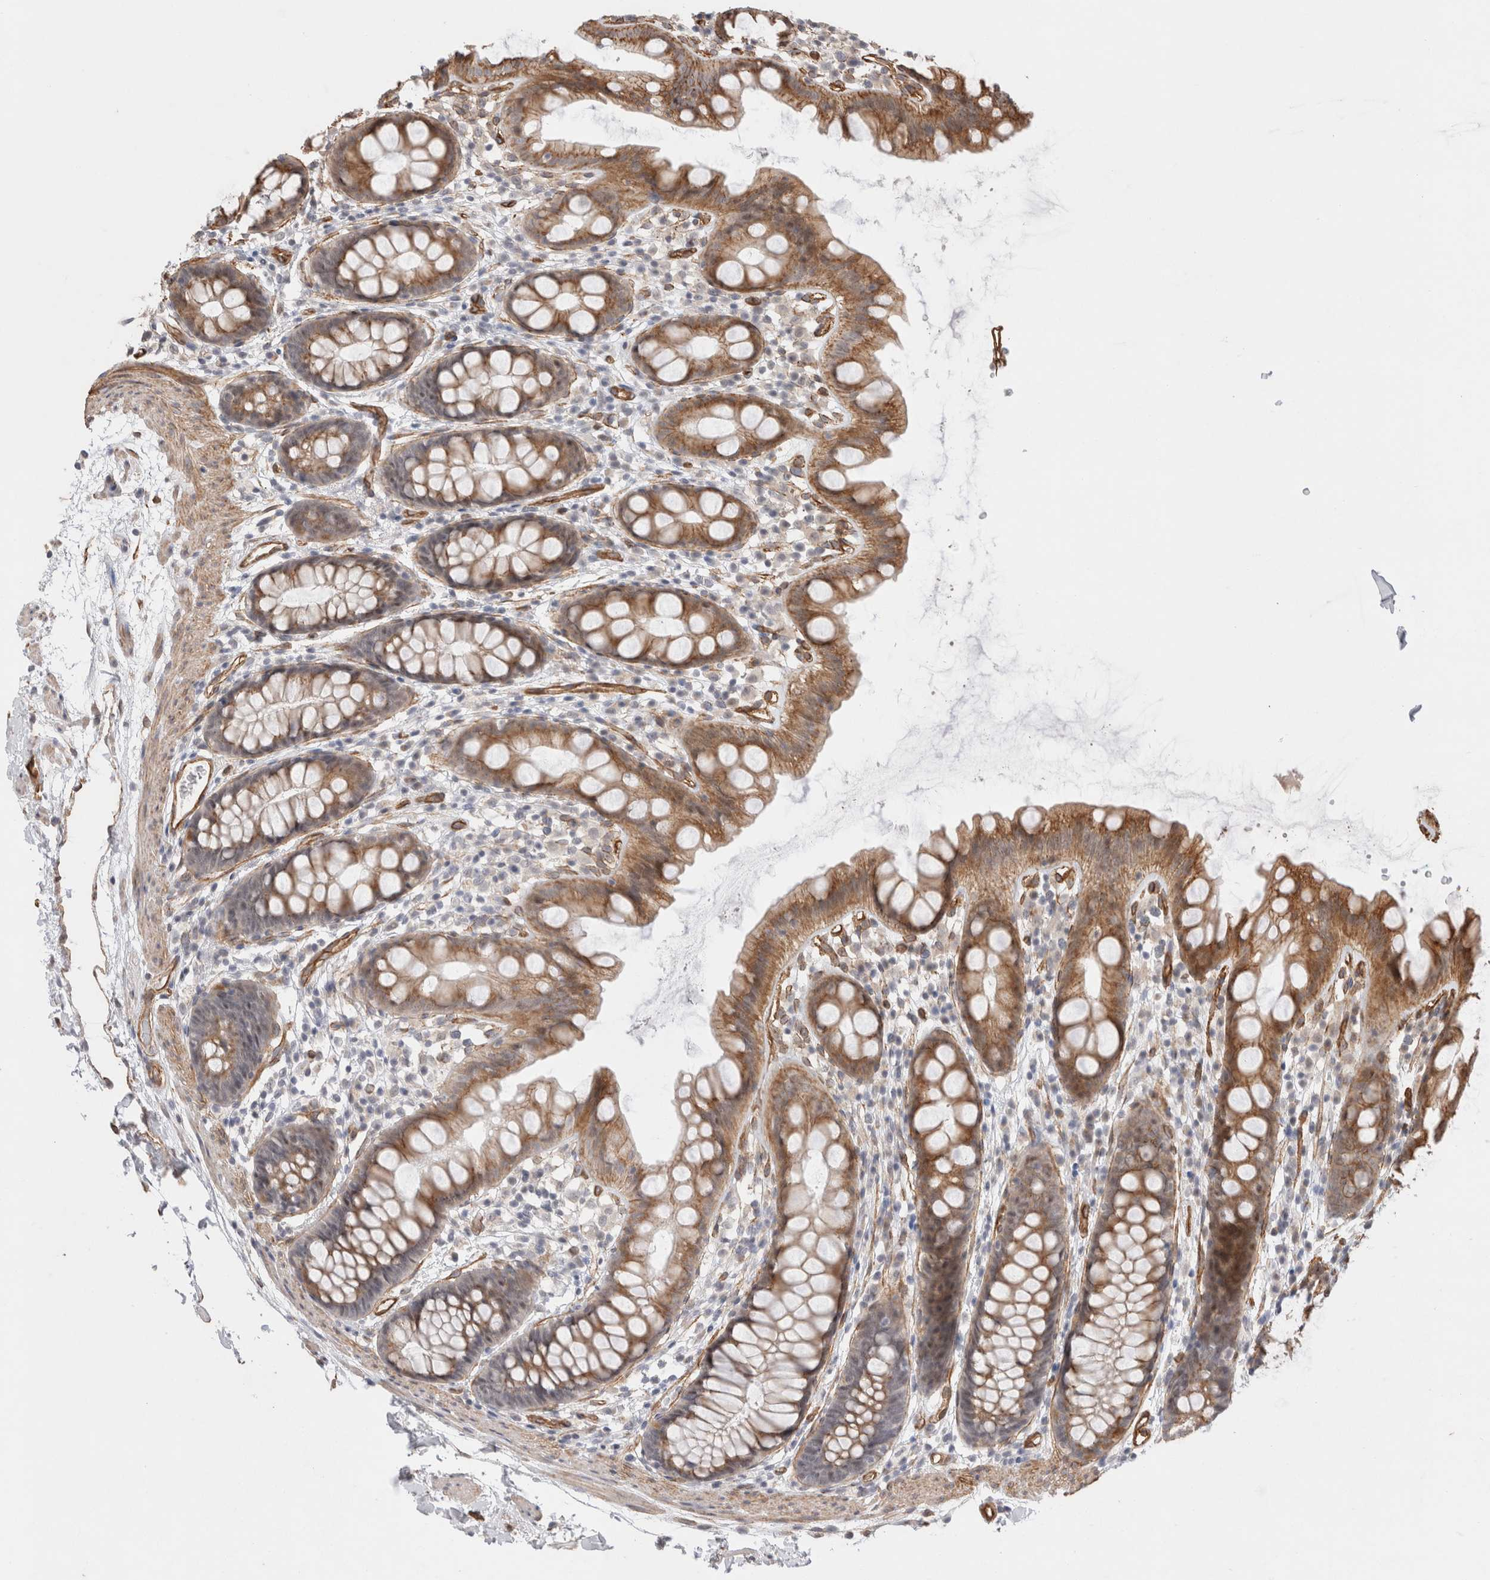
{"staining": {"intensity": "moderate", "quantity": ">75%", "location": "cytoplasmic/membranous"}, "tissue": "rectum", "cell_type": "Glandular cells", "image_type": "normal", "snomed": [{"axis": "morphology", "description": "Normal tissue, NOS"}, {"axis": "topography", "description": "Rectum"}], "caption": "Protein staining by IHC displays moderate cytoplasmic/membranous positivity in approximately >75% of glandular cells in normal rectum.", "gene": "CAAP1", "patient": {"sex": "female", "age": 65}}